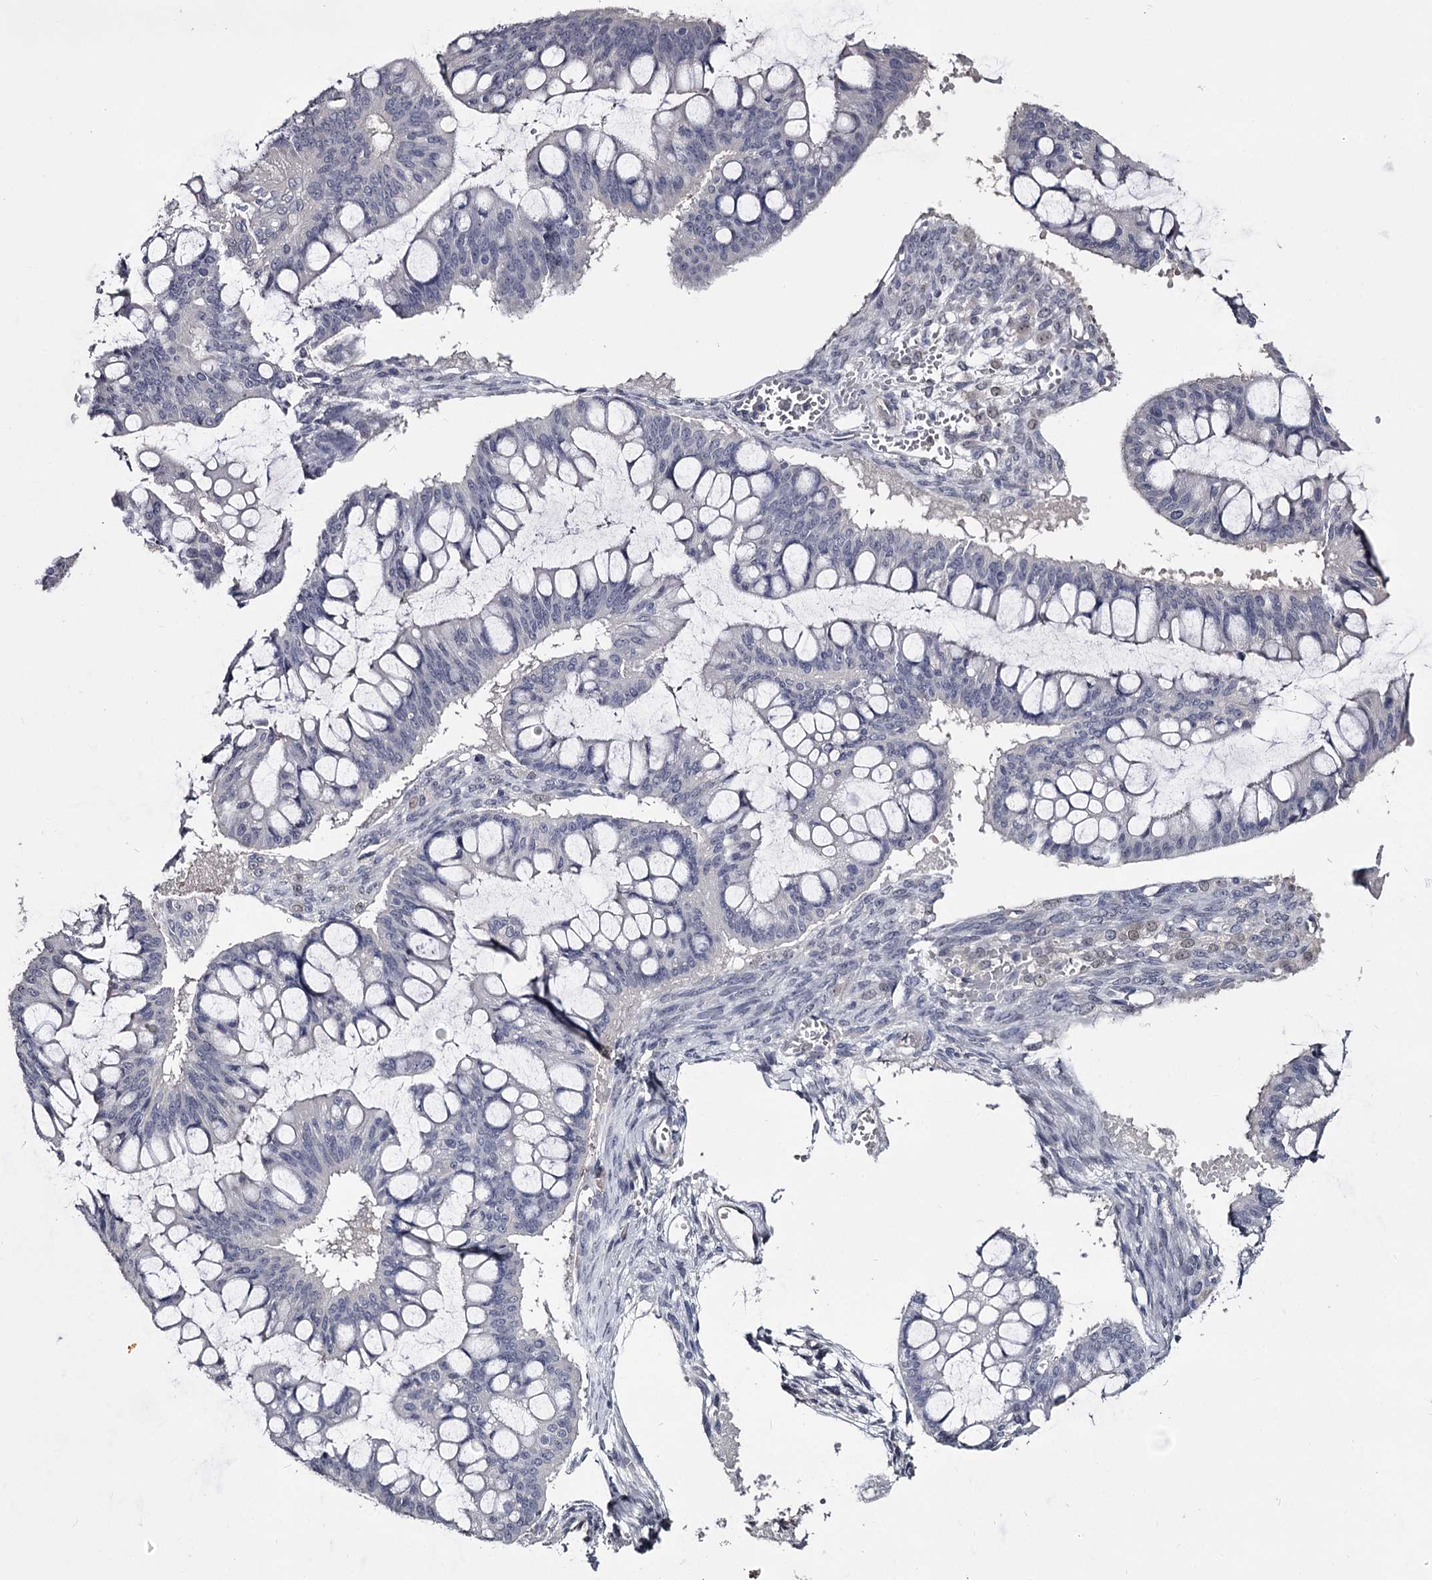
{"staining": {"intensity": "negative", "quantity": "none", "location": "none"}, "tissue": "ovarian cancer", "cell_type": "Tumor cells", "image_type": "cancer", "snomed": [{"axis": "morphology", "description": "Cystadenocarcinoma, mucinous, NOS"}, {"axis": "topography", "description": "Ovary"}], "caption": "IHC of human ovarian mucinous cystadenocarcinoma reveals no positivity in tumor cells. Brightfield microscopy of immunohistochemistry stained with DAB (brown) and hematoxylin (blue), captured at high magnification.", "gene": "GSTO1", "patient": {"sex": "female", "age": 73}}